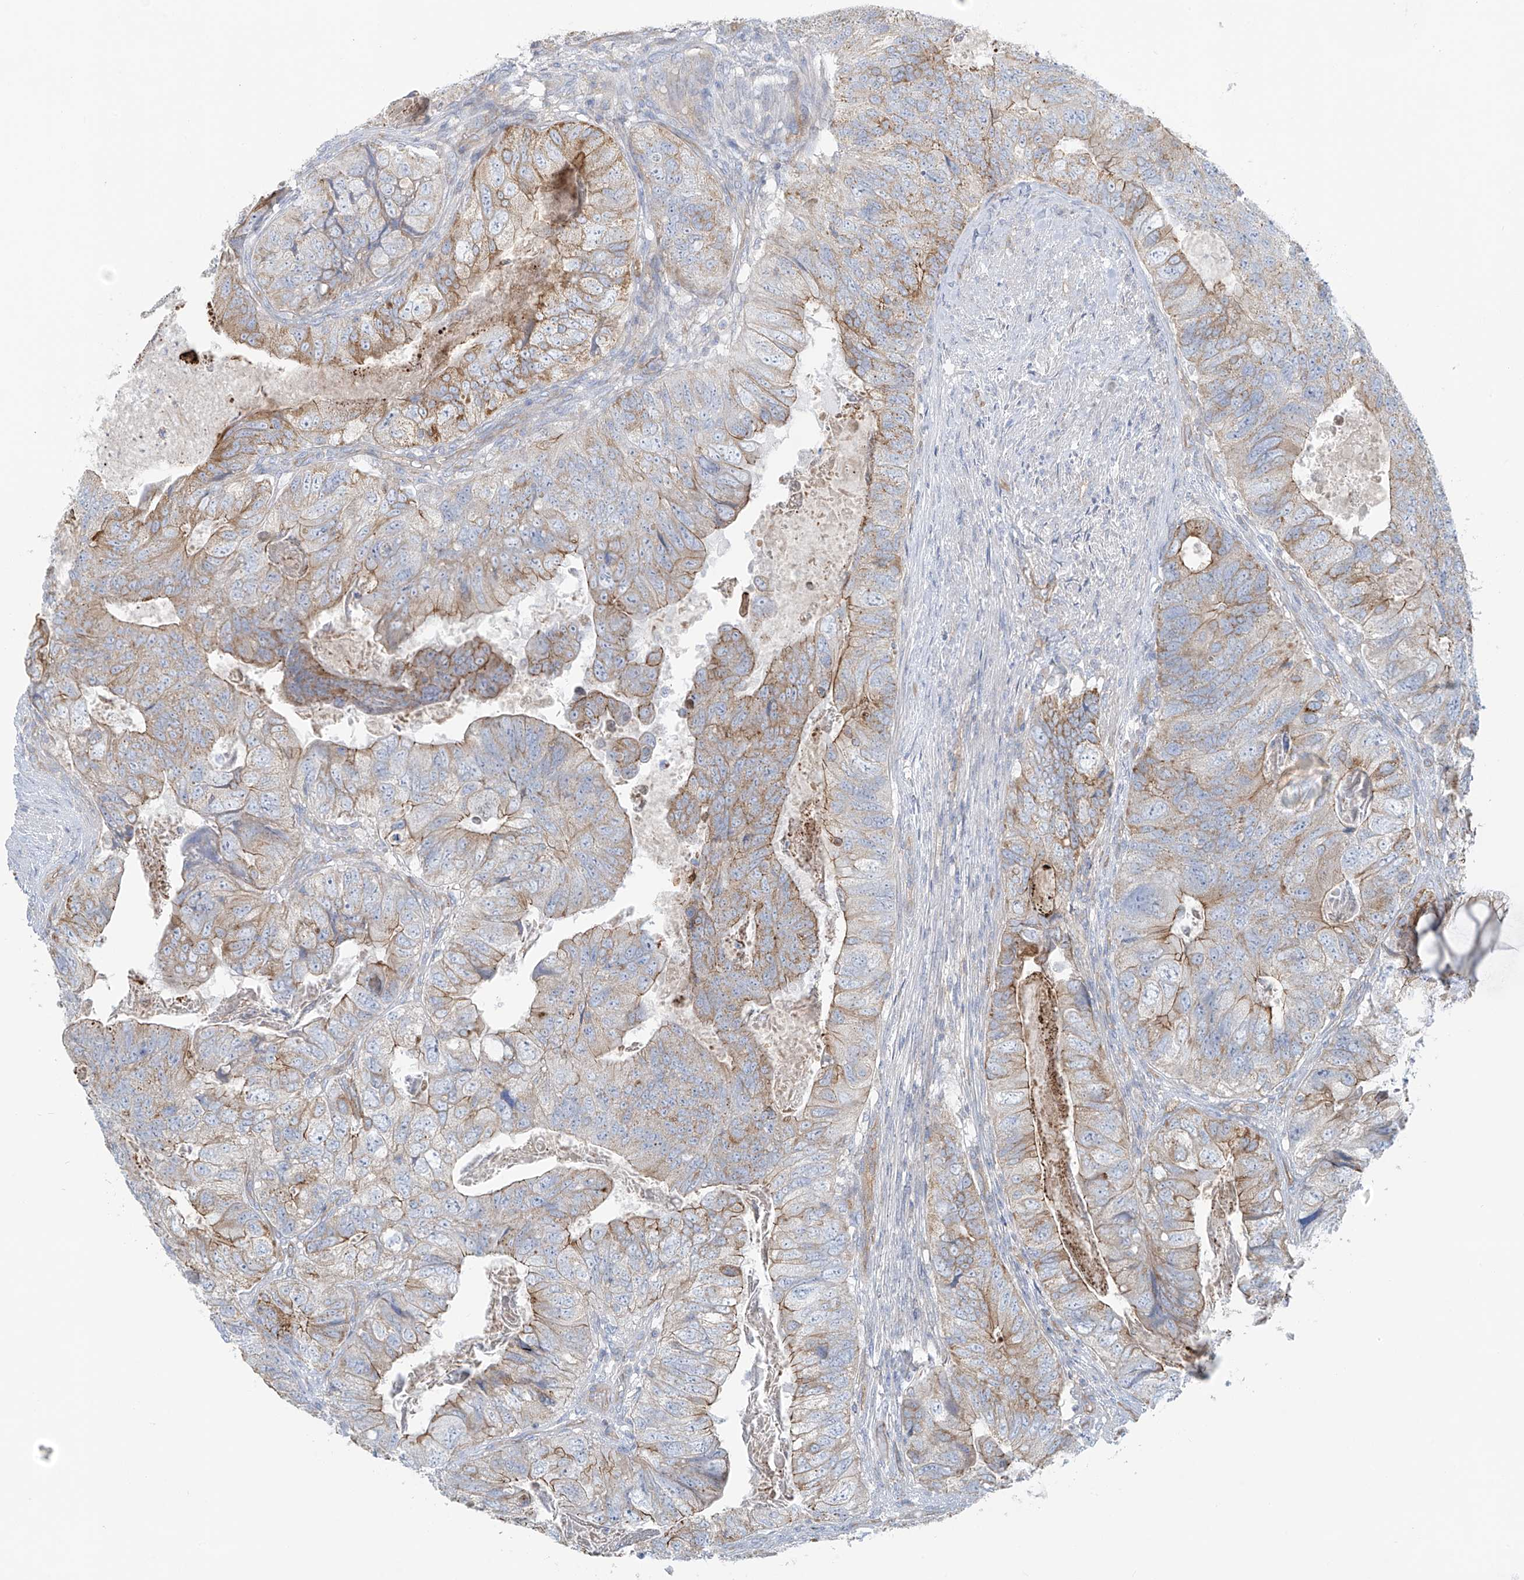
{"staining": {"intensity": "moderate", "quantity": "25%-75%", "location": "cytoplasmic/membranous"}, "tissue": "colorectal cancer", "cell_type": "Tumor cells", "image_type": "cancer", "snomed": [{"axis": "morphology", "description": "Adenocarcinoma, NOS"}, {"axis": "topography", "description": "Rectum"}], "caption": "This image shows colorectal adenocarcinoma stained with immunohistochemistry to label a protein in brown. The cytoplasmic/membranous of tumor cells show moderate positivity for the protein. Nuclei are counter-stained blue.", "gene": "VAMP5", "patient": {"sex": "male", "age": 63}}